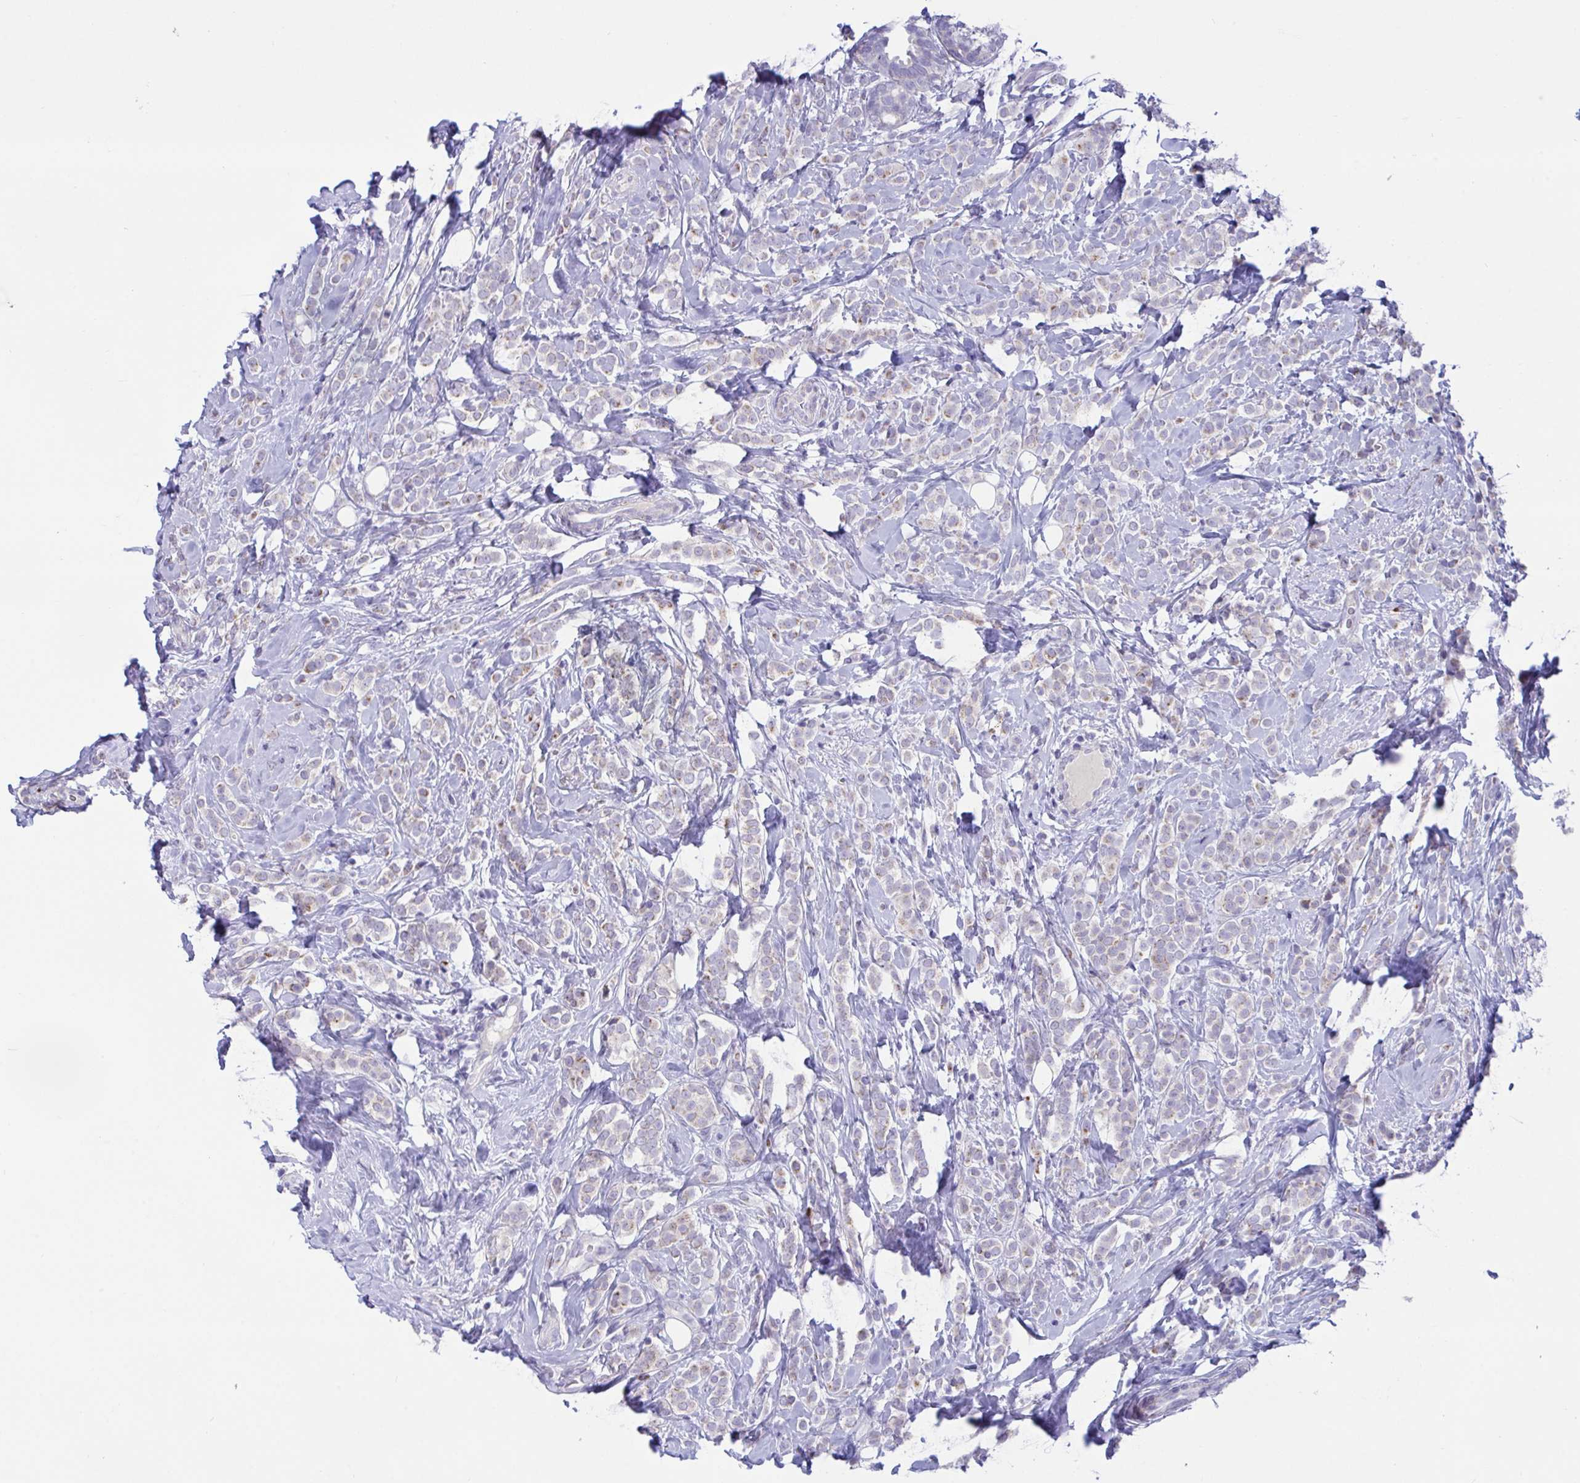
{"staining": {"intensity": "weak", "quantity": "25%-75%", "location": "cytoplasmic/membranous"}, "tissue": "breast cancer", "cell_type": "Tumor cells", "image_type": "cancer", "snomed": [{"axis": "morphology", "description": "Lobular carcinoma"}, {"axis": "topography", "description": "Breast"}], "caption": "There is low levels of weak cytoplasmic/membranous expression in tumor cells of breast cancer, as demonstrated by immunohistochemical staining (brown color).", "gene": "DTX3", "patient": {"sex": "female", "age": 49}}